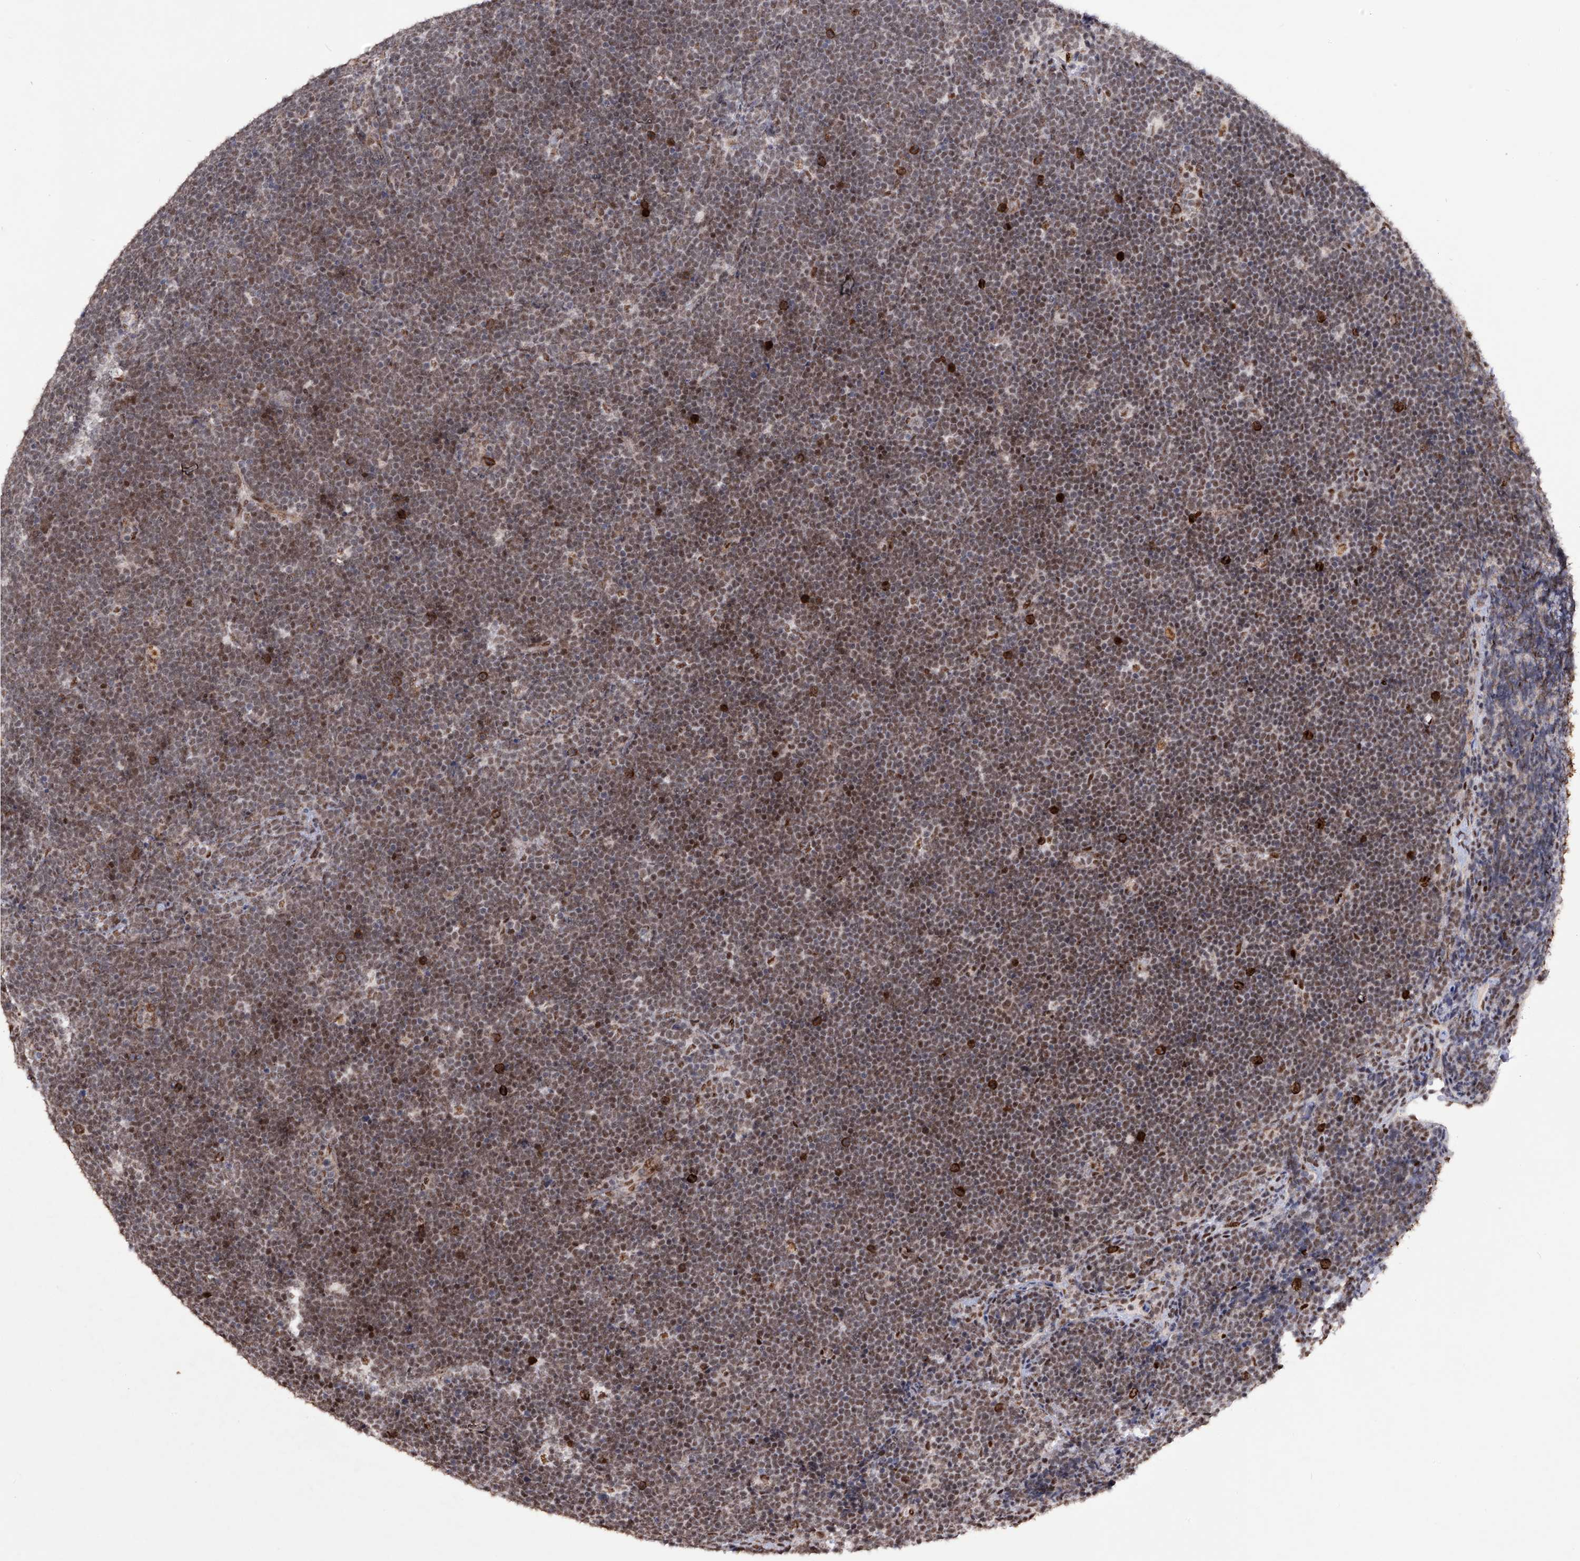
{"staining": {"intensity": "moderate", "quantity": "25%-75%", "location": "nuclear"}, "tissue": "lymphoma", "cell_type": "Tumor cells", "image_type": "cancer", "snomed": [{"axis": "morphology", "description": "Malignant lymphoma, non-Hodgkin's type, High grade"}, {"axis": "topography", "description": "Lymph node"}], "caption": "DAB (3,3'-diaminobenzidine) immunohistochemical staining of lymphoma exhibits moderate nuclear protein staining in approximately 25%-75% of tumor cells. The protein is shown in brown color, while the nuclei are stained blue.", "gene": "NFATC4", "patient": {"sex": "male", "age": 13}}